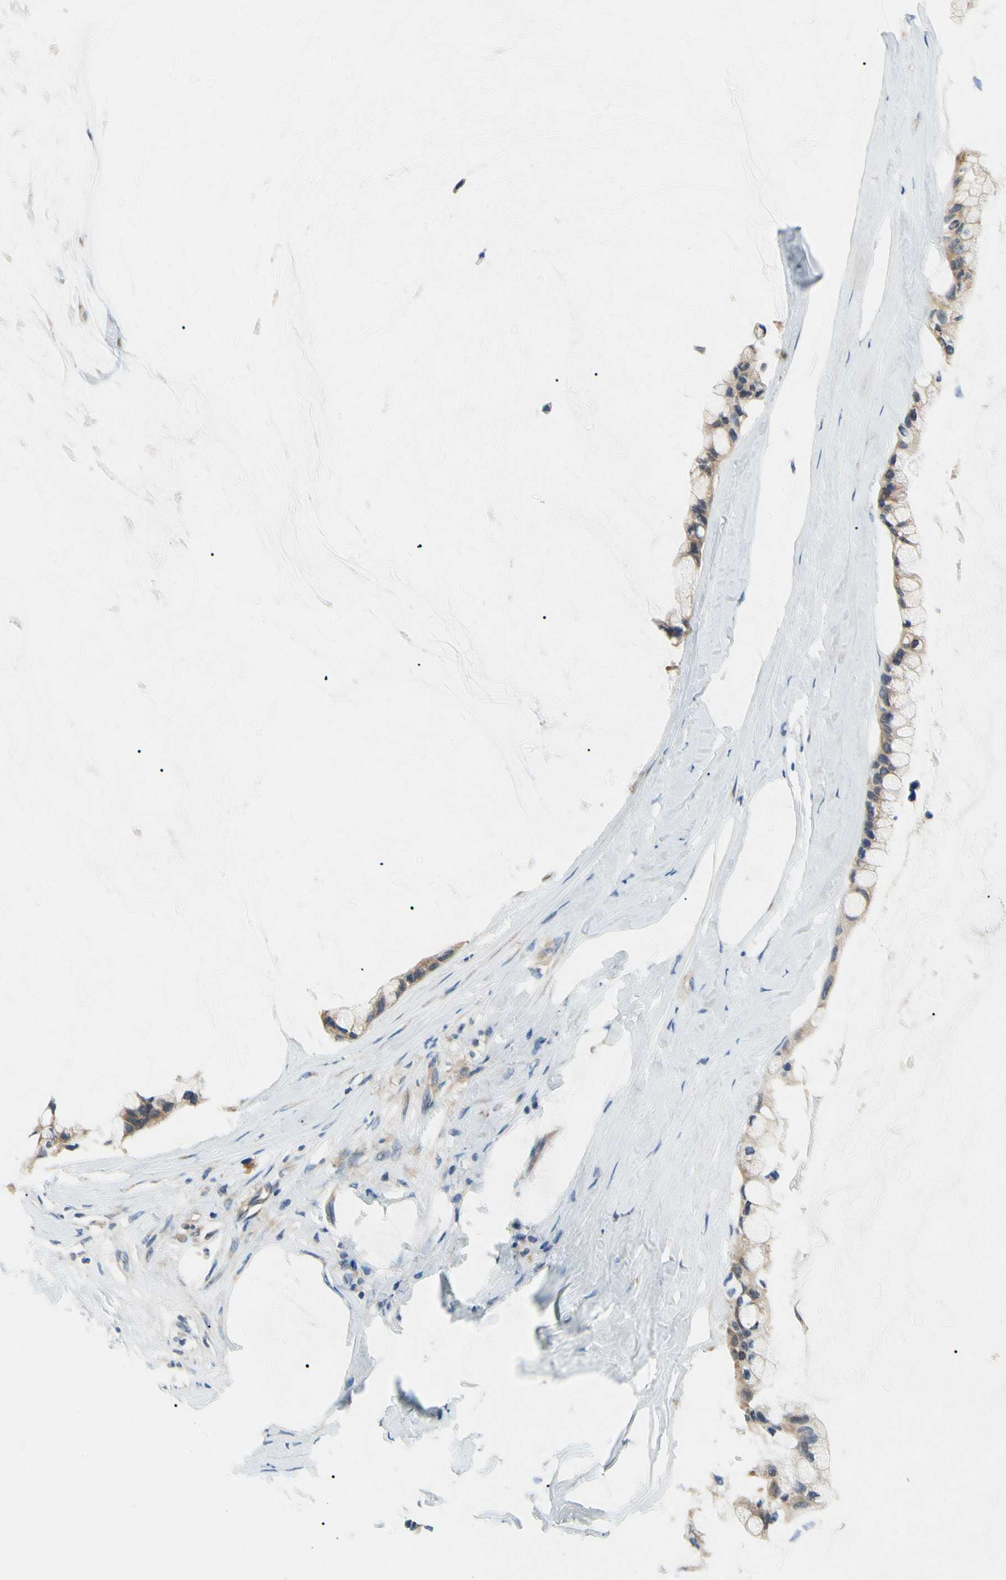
{"staining": {"intensity": "weak", "quantity": ">75%", "location": "cytoplasmic/membranous"}, "tissue": "ovarian cancer", "cell_type": "Tumor cells", "image_type": "cancer", "snomed": [{"axis": "morphology", "description": "Cystadenocarcinoma, mucinous, NOS"}, {"axis": "topography", "description": "Ovary"}], "caption": "This photomicrograph demonstrates immunohistochemistry (IHC) staining of human ovarian cancer, with low weak cytoplasmic/membranous staining in approximately >75% of tumor cells.", "gene": "LRRC47", "patient": {"sex": "female", "age": 39}}